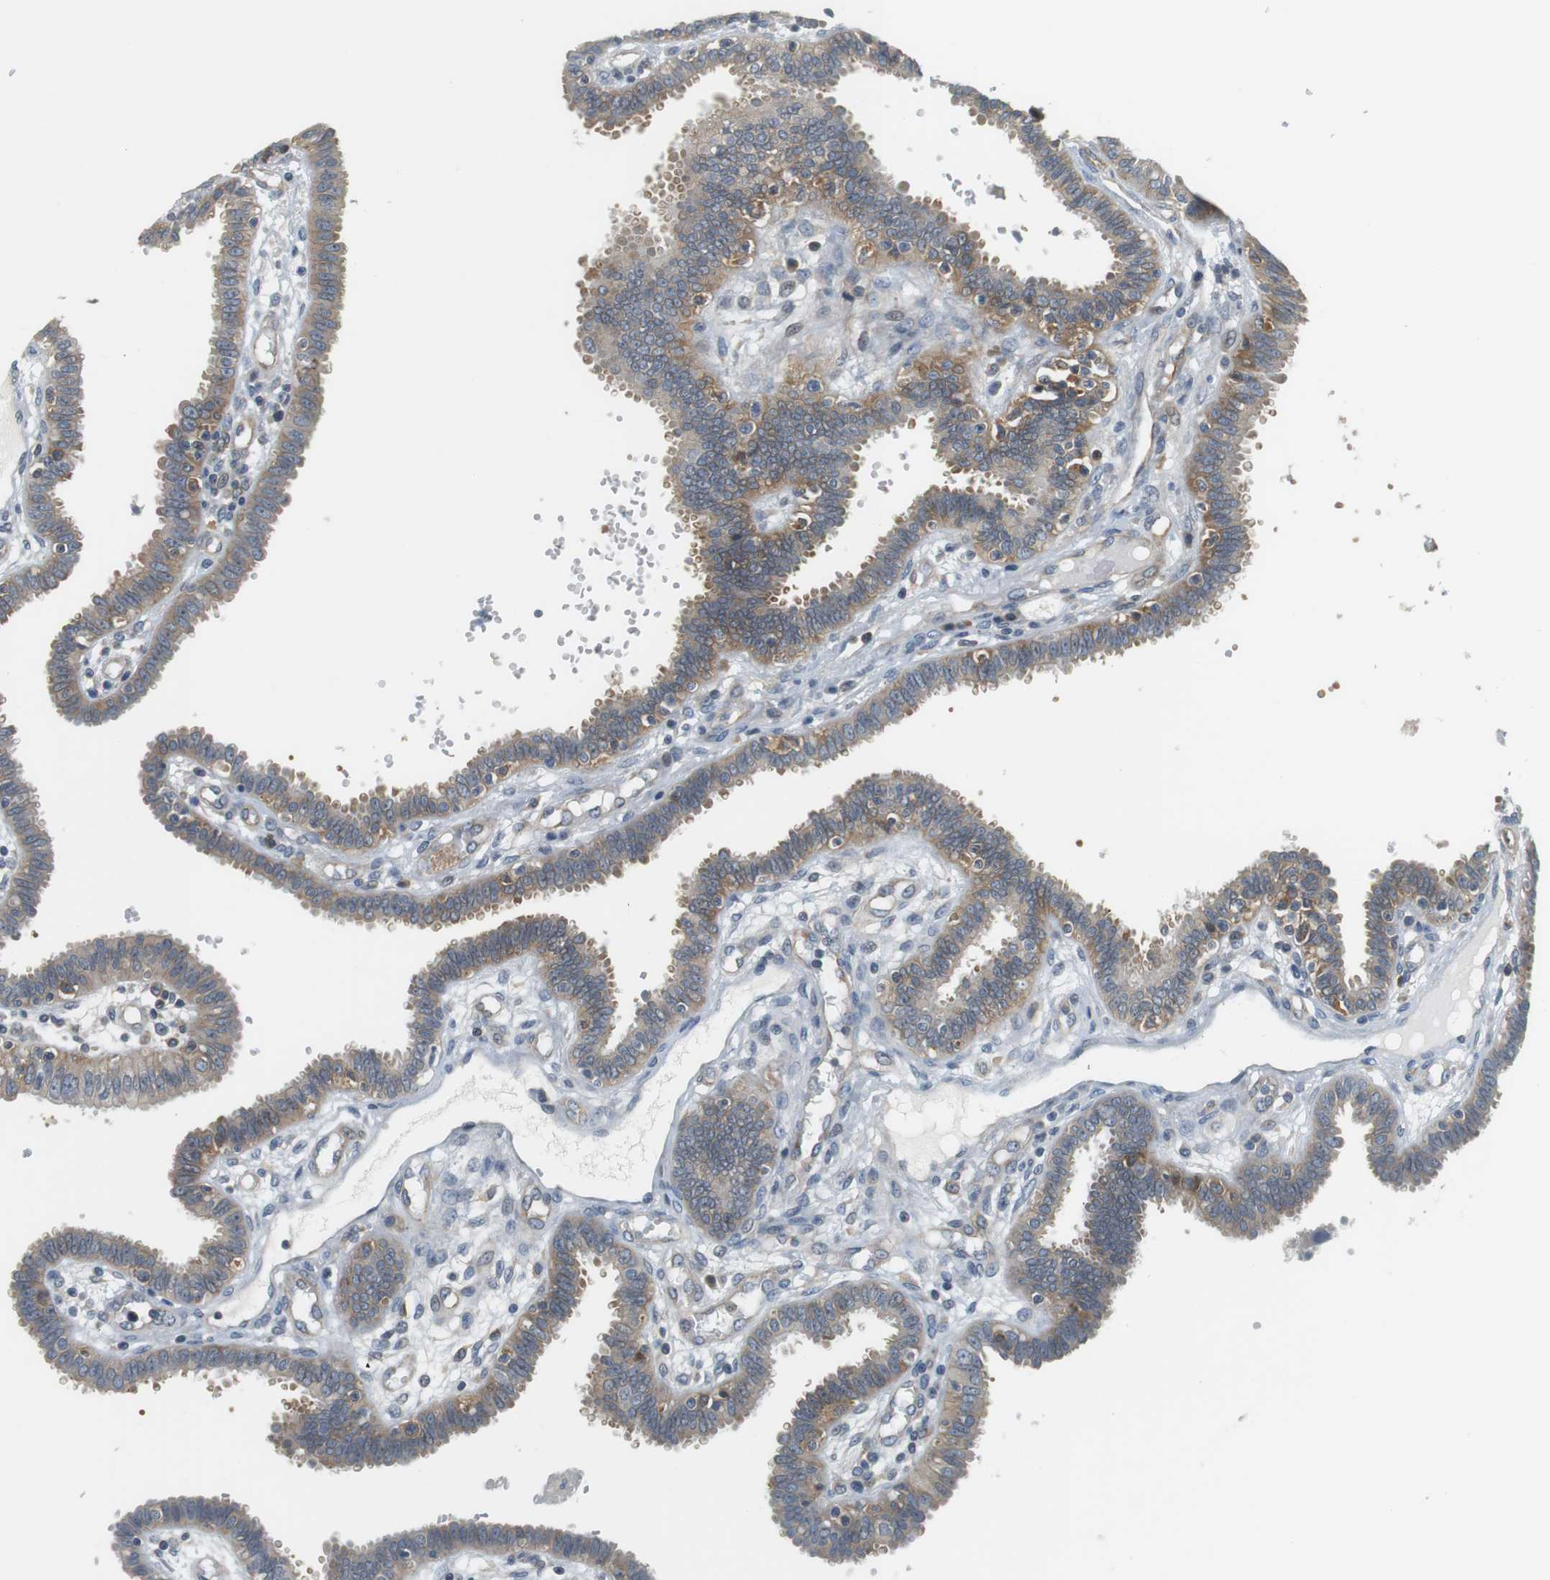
{"staining": {"intensity": "moderate", "quantity": ">75%", "location": "cytoplasmic/membranous"}, "tissue": "fallopian tube", "cell_type": "Glandular cells", "image_type": "normal", "snomed": [{"axis": "morphology", "description": "Normal tissue, NOS"}, {"axis": "topography", "description": "Fallopian tube"}], "caption": "Normal fallopian tube was stained to show a protein in brown. There is medium levels of moderate cytoplasmic/membranous expression in approximately >75% of glandular cells. (DAB IHC with brightfield microscopy, high magnification).", "gene": "SH3GLB1", "patient": {"sex": "female", "age": 32}}